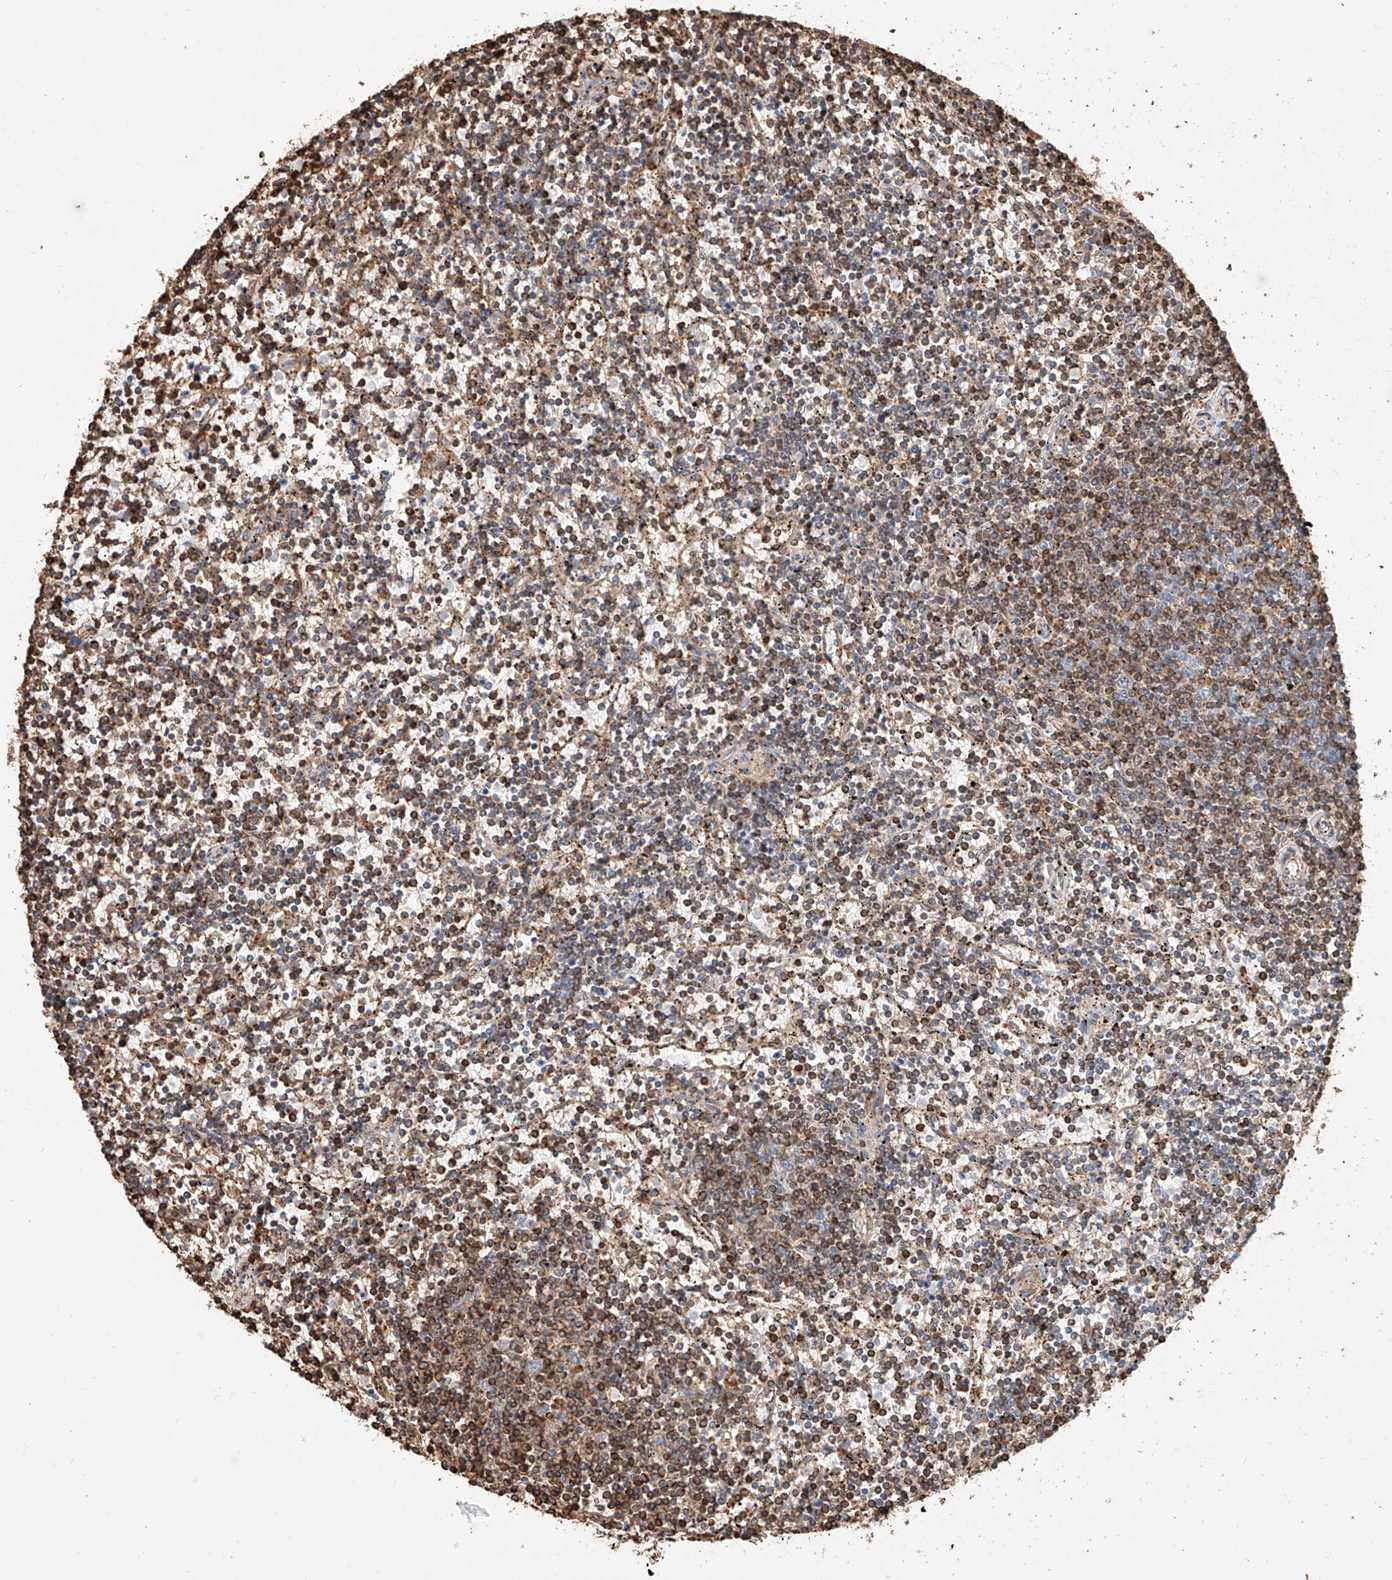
{"staining": {"intensity": "strong", "quantity": "25%-75%", "location": "cytoplasmic/membranous"}, "tissue": "lymphoma", "cell_type": "Tumor cells", "image_type": "cancer", "snomed": [{"axis": "morphology", "description": "Malignant lymphoma, non-Hodgkin's type, Low grade"}, {"axis": "topography", "description": "Spleen"}], "caption": "Protein expression analysis of low-grade malignant lymphoma, non-Hodgkin's type displays strong cytoplasmic/membranous expression in about 25%-75% of tumor cells.", "gene": "WFS1", "patient": {"sex": "female", "age": 50}}